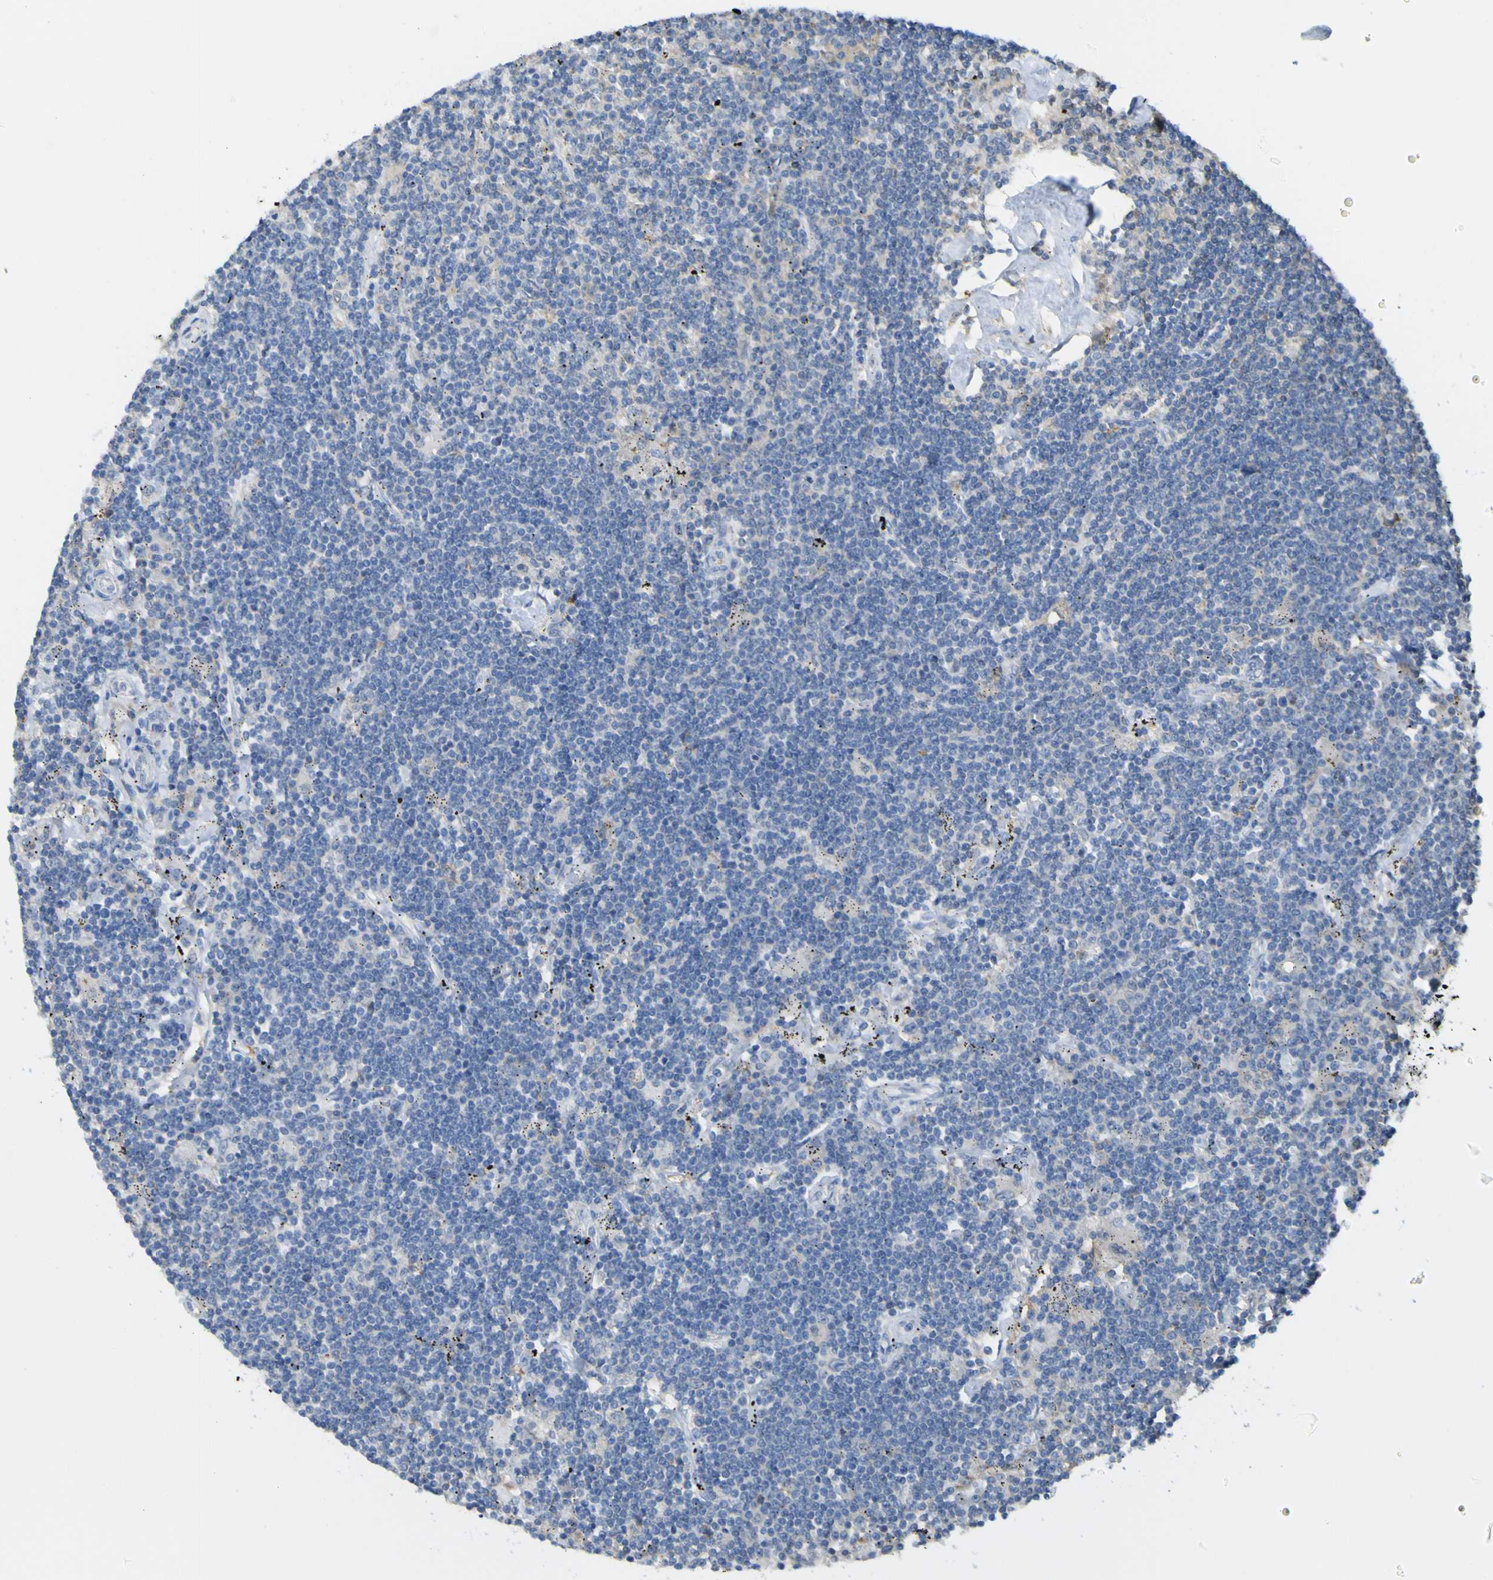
{"staining": {"intensity": "negative", "quantity": "none", "location": "none"}, "tissue": "lymphoma", "cell_type": "Tumor cells", "image_type": "cancer", "snomed": [{"axis": "morphology", "description": "Malignant lymphoma, non-Hodgkin's type, Low grade"}, {"axis": "topography", "description": "Spleen"}], "caption": "DAB (3,3'-diaminobenzidine) immunohistochemical staining of lymphoma demonstrates no significant expression in tumor cells.", "gene": "ABHD3", "patient": {"sex": "male", "age": 76}}